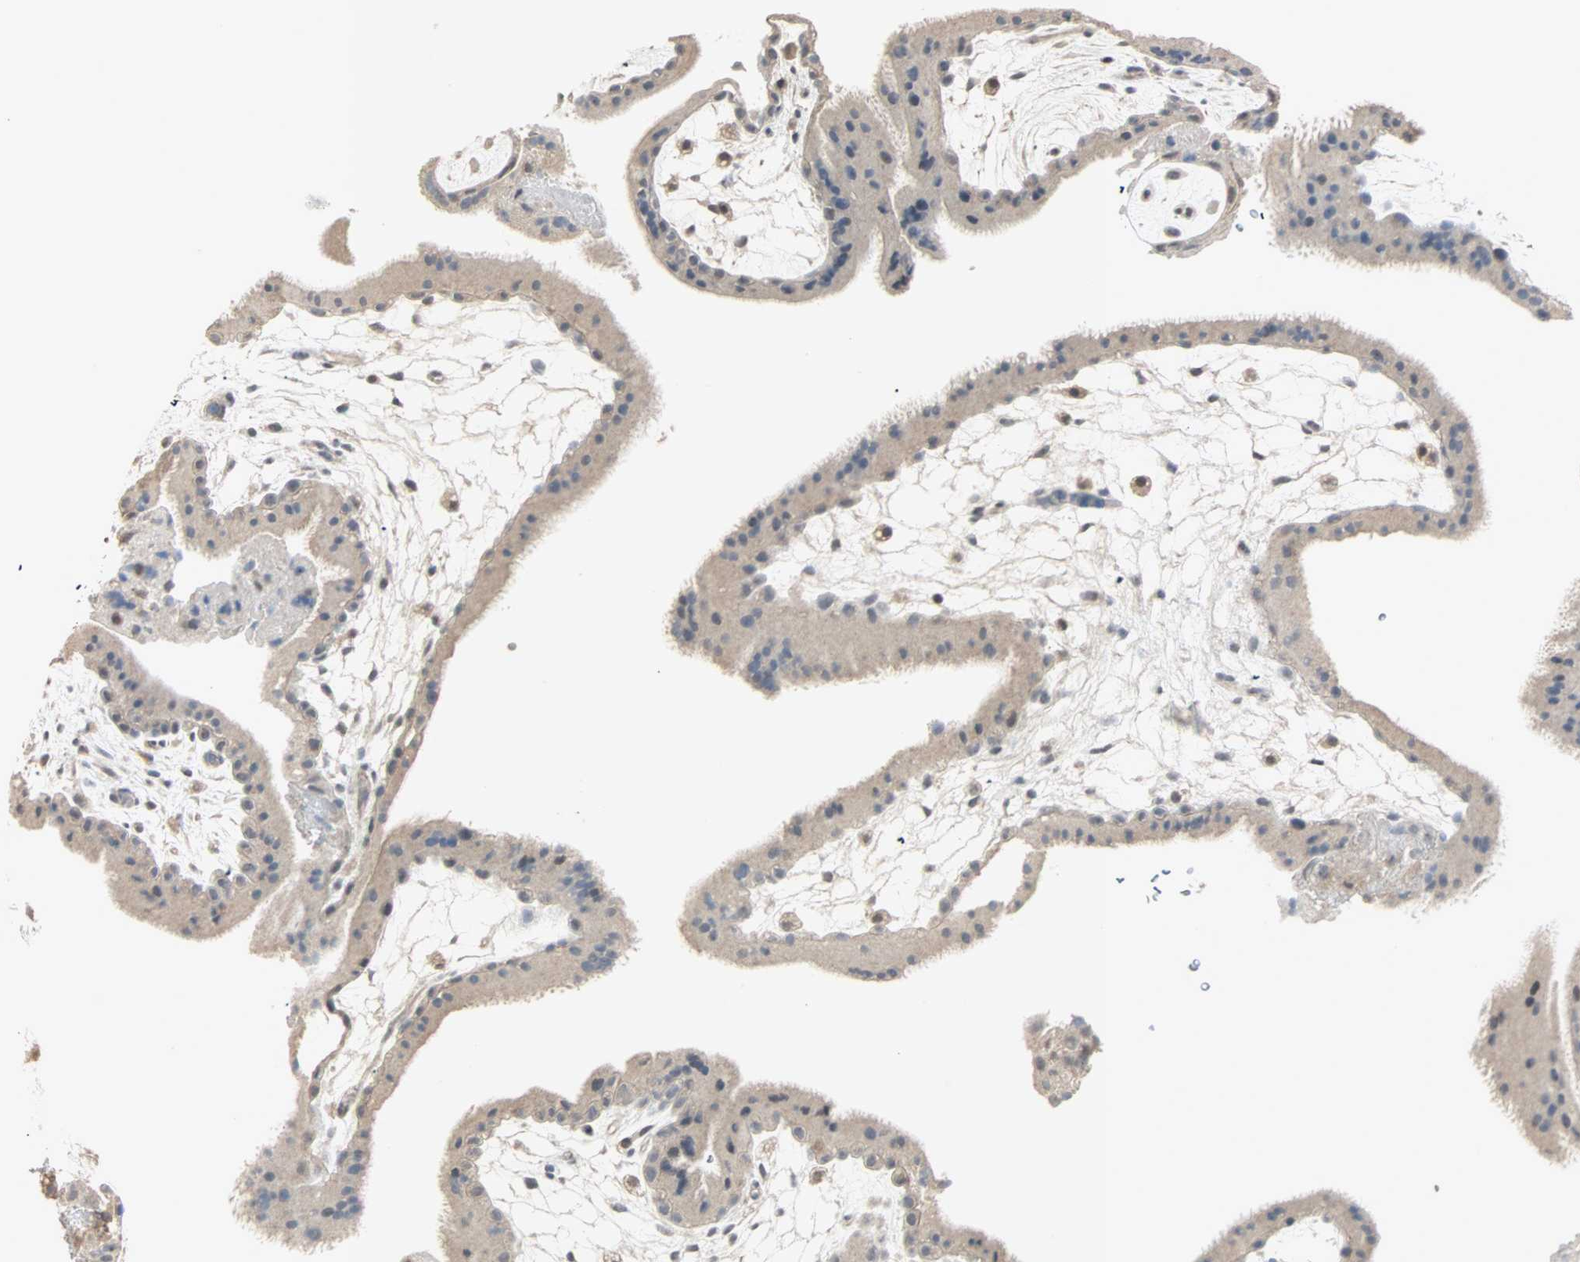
{"staining": {"intensity": "weak", "quantity": ">75%", "location": "cytoplasmic/membranous,nuclear"}, "tissue": "placenta", "cell_type": "Decidual cells", "image_type": "normal", "snomed": [{"axis": "morphology", "description": "Normal tissue, NOS"}, {"axis": "topography", "description": "Placenta"}], "caption": "Placenta was stained to show a protein in brown. There is low levels of weak cytoplasmic/membranous,nuclear expression in about >75% of decidual cells. (Stains: DAB (3,3'-diaminobenzidine) in brown, nuclei in blue, Microscopy: brightfield microscopy at high magnification).", "gene": "KDM4A", "patient": {"sex": "female", "age": 19}}